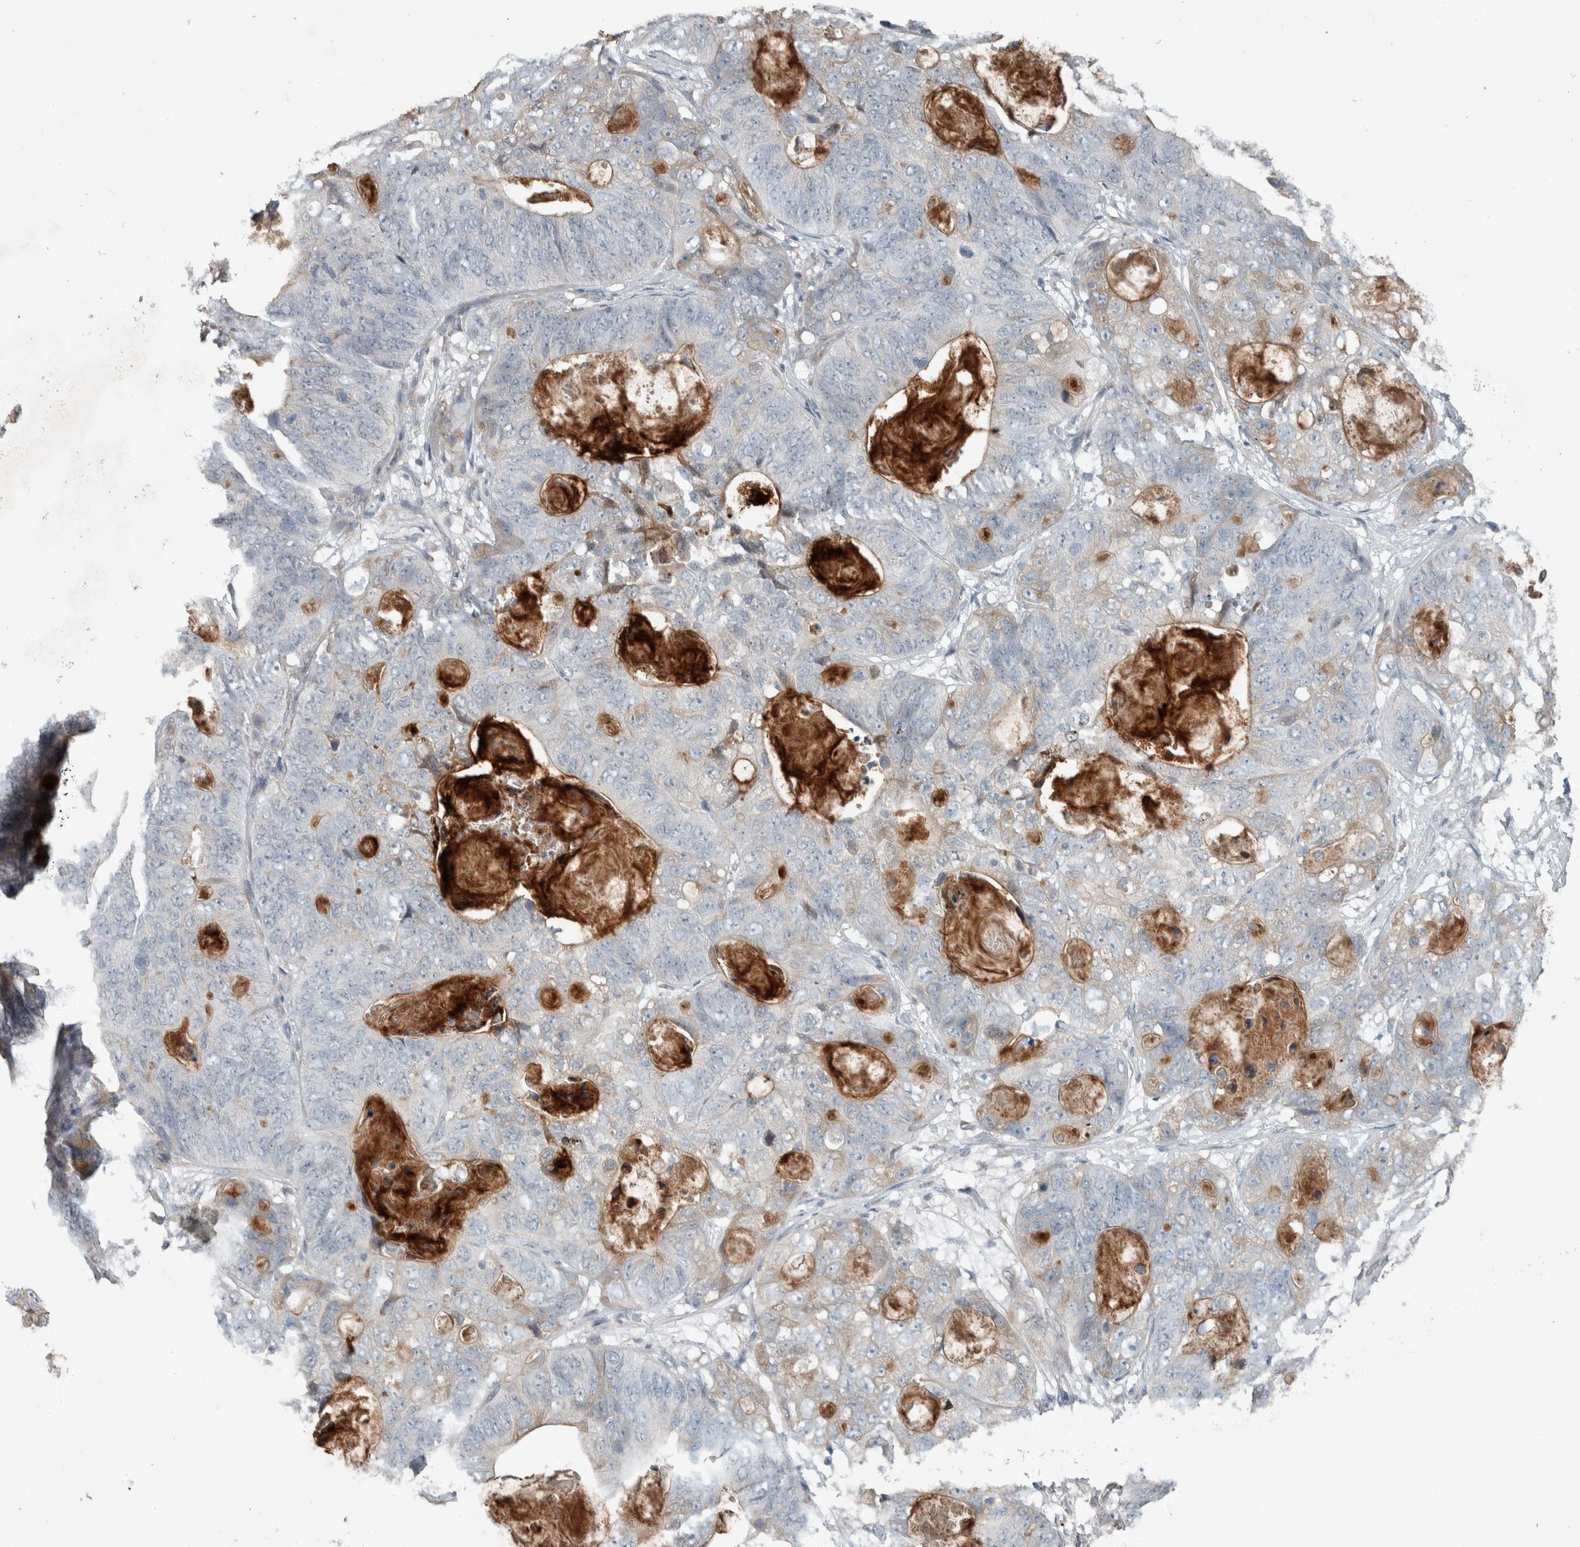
{"staining": {"intensity": "weak", "quantity": "<25%", "location": "cytoplasmic/membranous"}, "tissue": "stomach cancer", "cell_type": "Tumor cells", "image_type": "cancer", "snomed": [{"axis": "morphology", "description": "Normal tissue, NOS"}, {"axis": "morphology", "description": "Adenocarcinoma, NOS"}, {"axis": "topography", "description": "Stomach"}], "caption": "Stomach cancer was stained to show a protein in brown. There is no significant staining in tumor cells.", "gene": "JADE2", "patient": {"sex": "female", "age": 89}}